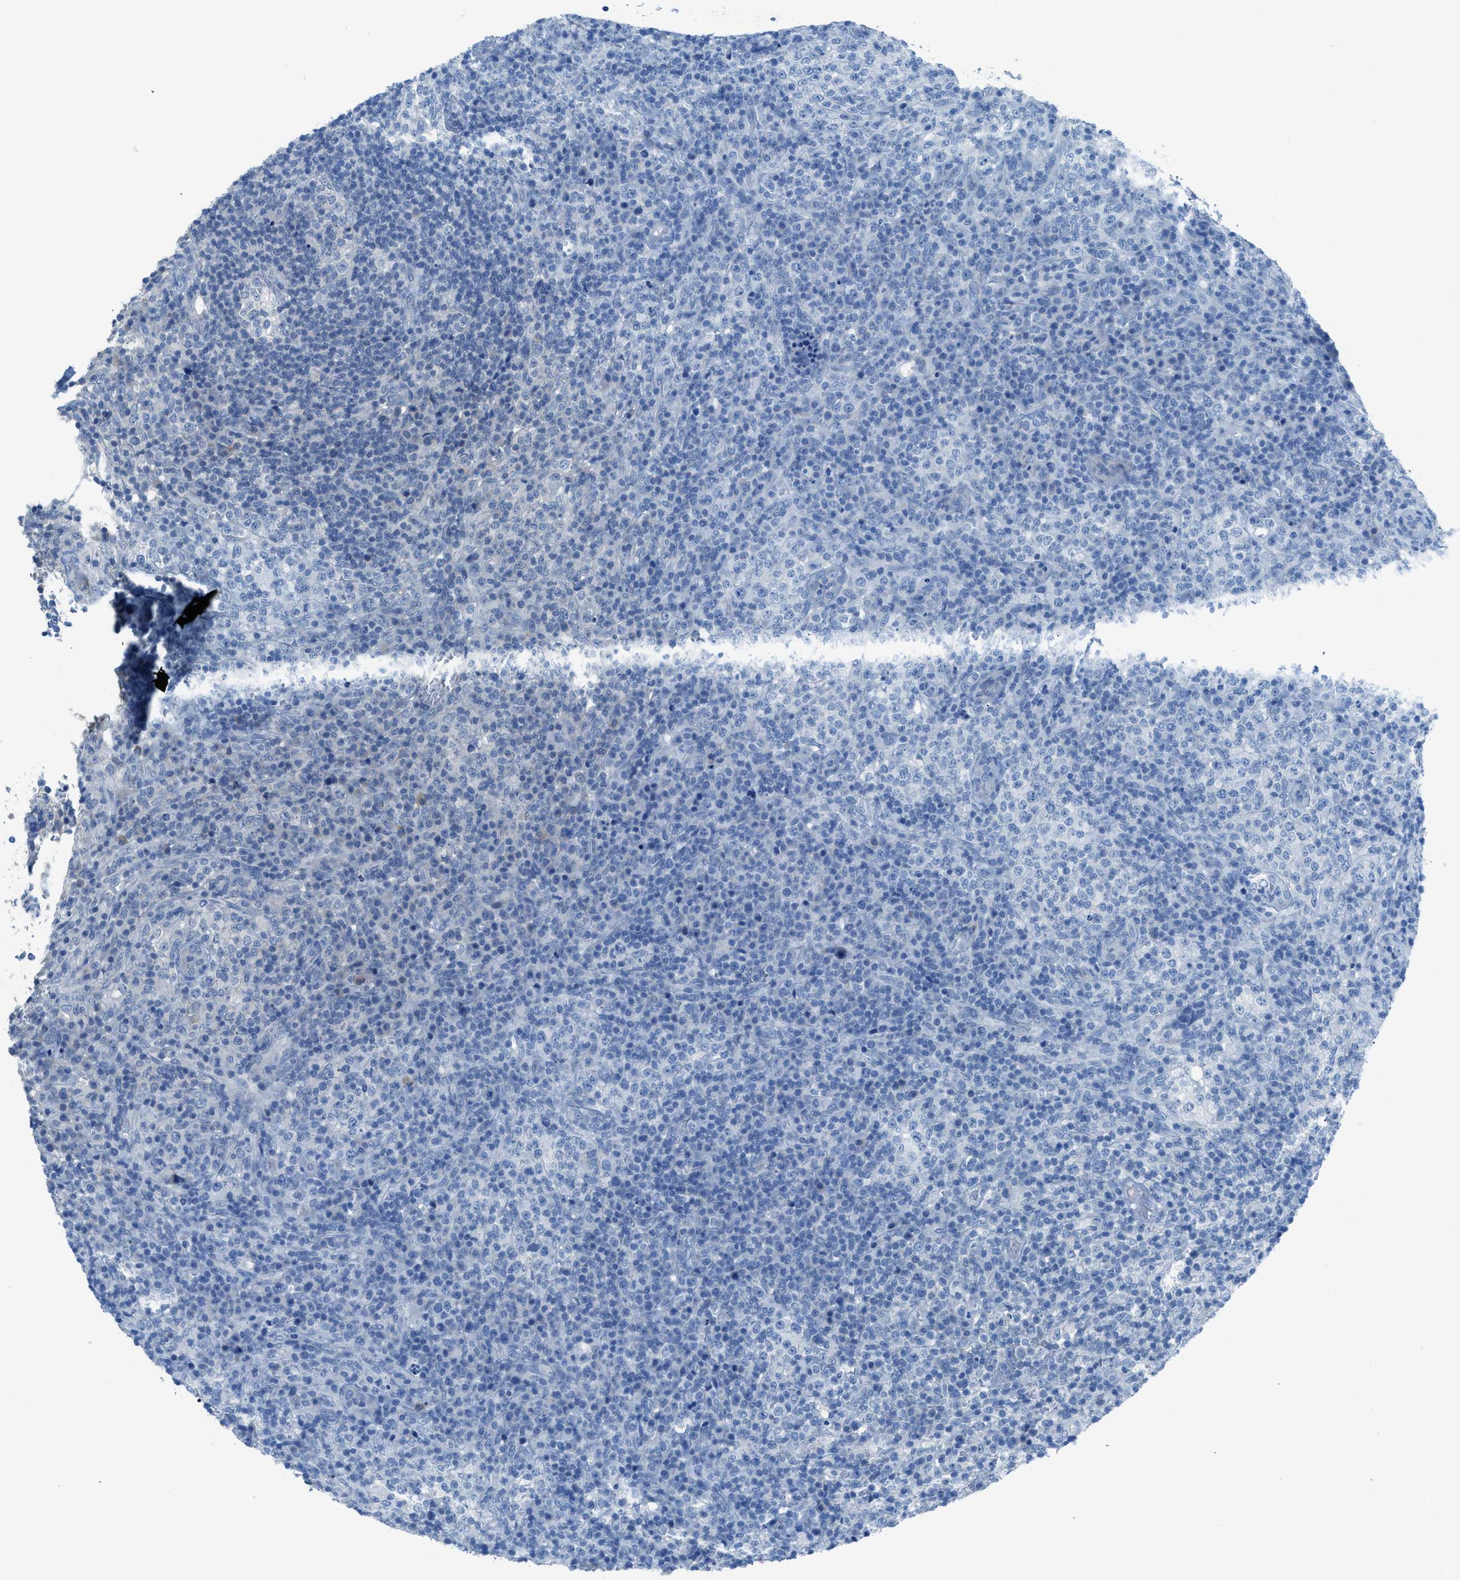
{"staining": {"intensity": "negative", "quantity": "none", "location": "none"}, "tissue": "lymphoma", "cell_type": "Tumor cells", "image_type": "cancer", "snomed": [{"axis": "morphology", "description": "Malignant lymphoma, non-Hodgkin's type, High grade"}, {"axis": "topography", "description": "Lymph node"}], "caption": "This is an immunohistochemistry photomicrograph of human malignant lymphoma, non-Hodgkin's type (high-grade). There is no expression in tumor cells.", "gene": "ACAN", "patient": {"sex": "female", "age": 76}}